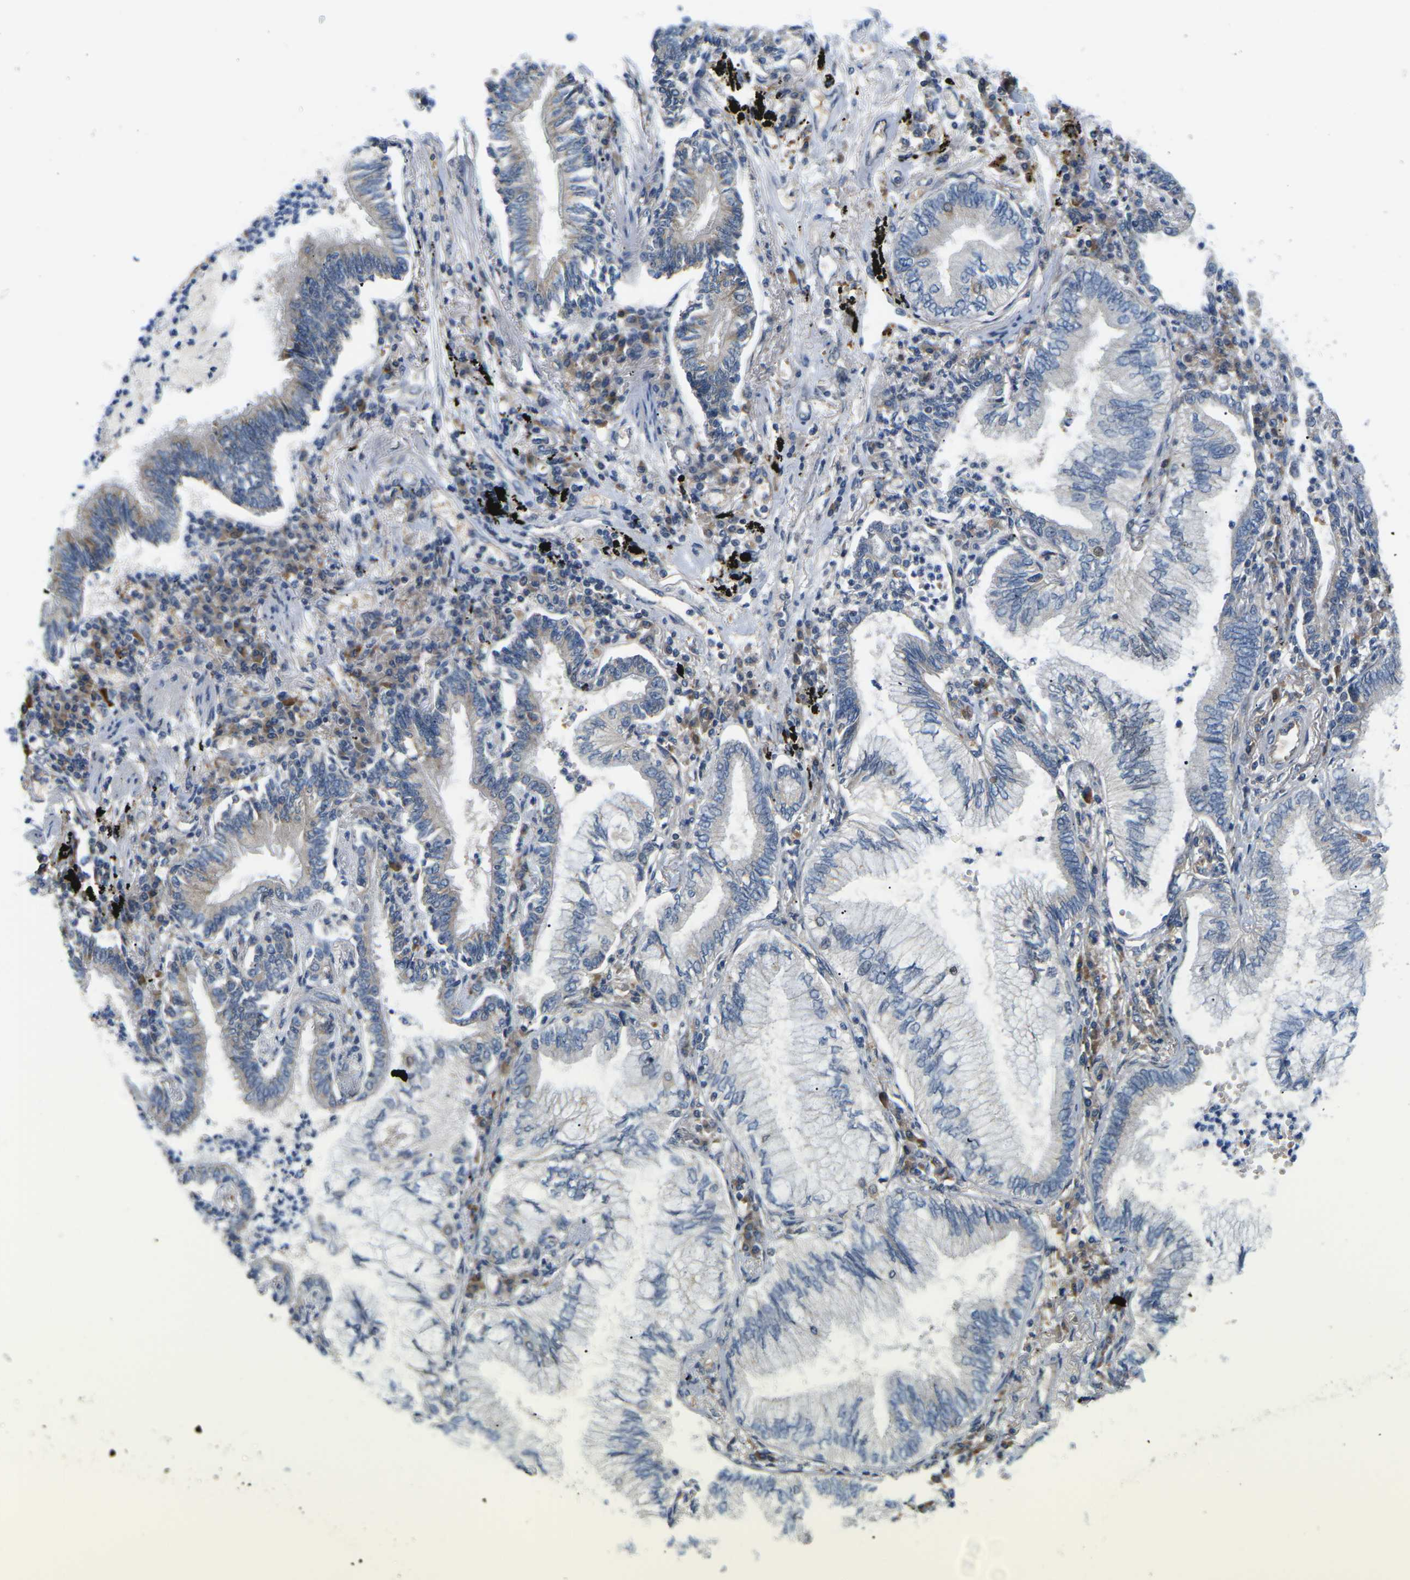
{"staining": {"intensity": "weak", "quantity": "<25%", "location": "cytoplasmic/membranous"}, "tissue": "lung cancer", "cell_type": "Tumor cells", "image_type": "cancer", "snomed": [{"axis": "morphology", "description": "Normal tissue, NOS"}, {"axis": "morphology", "description": "Adenocarcinoma, NOS"}, {"axis": "topography", "description": "Bronchus"}, {"axis": "topography", "description": "Lung"}], "caption": "This micrograph is of lung cancer (adenocarcinoma) stained with immunohistochemistry (IHC) to label a protein in brown with the nuclei are counter-stained blue. There is no positivity in tumor cells.", "gene": "ERBB4", "patient": {"sex": "female", "age": 70}}